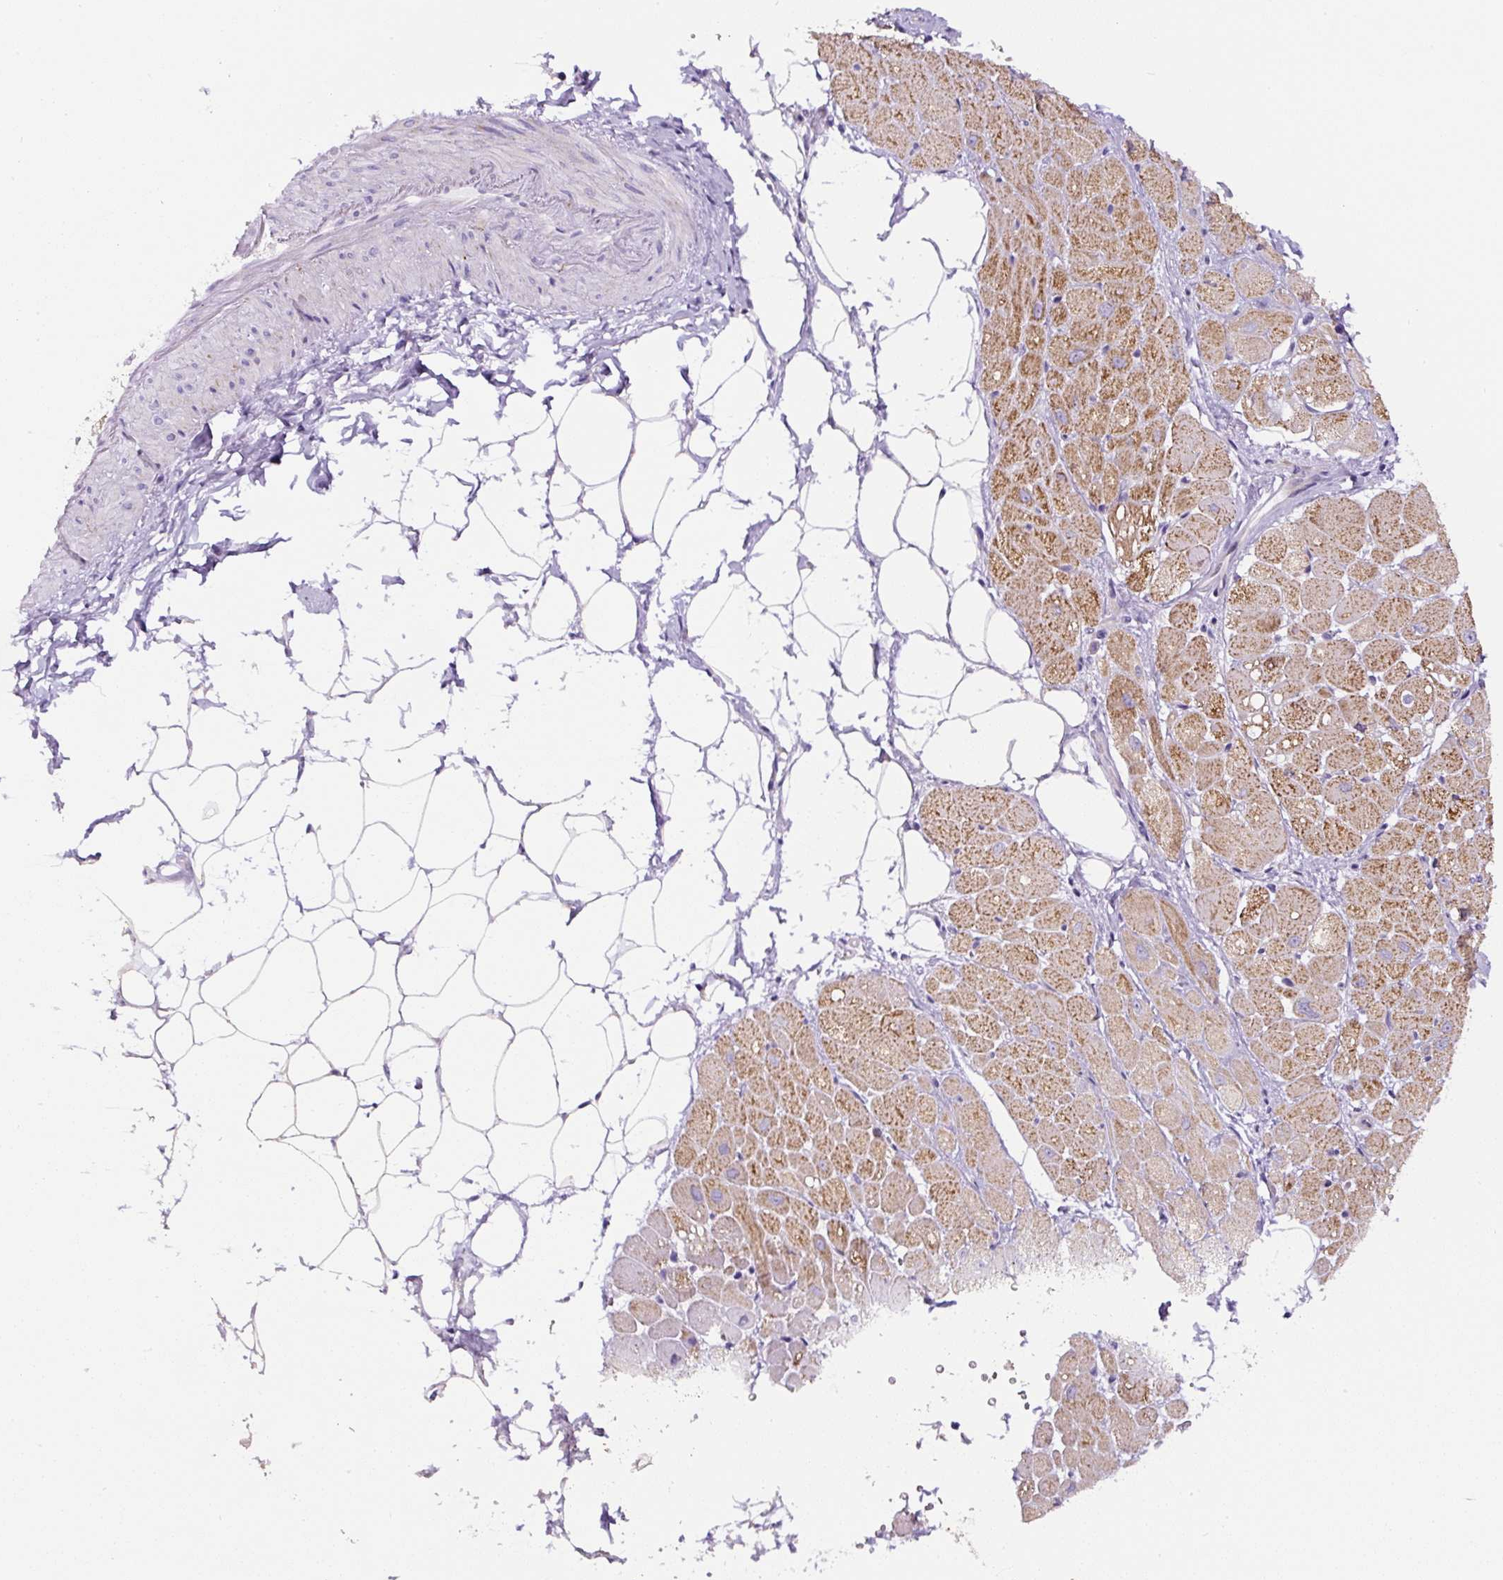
{"staining": {"intensity": "moderate", "quantity": ">75%", "location": "cytoplasmic/membranous"}, "tissue": "heart muscle", "cell_type": "Cardiomyocytes", "image_type": "normal", "snomed": [{"axis": "morphology", "description": "Normal tissue, NOS"}, {"axis": "topography", "description": "Heart"}], "caption": "Moderate cytoplasmic/membranous protein positivity is present in about >75% of cardiomyocytes in heart muscle.", "gene": "HPS4", "patient": {"sex": "male", "age": 62}}